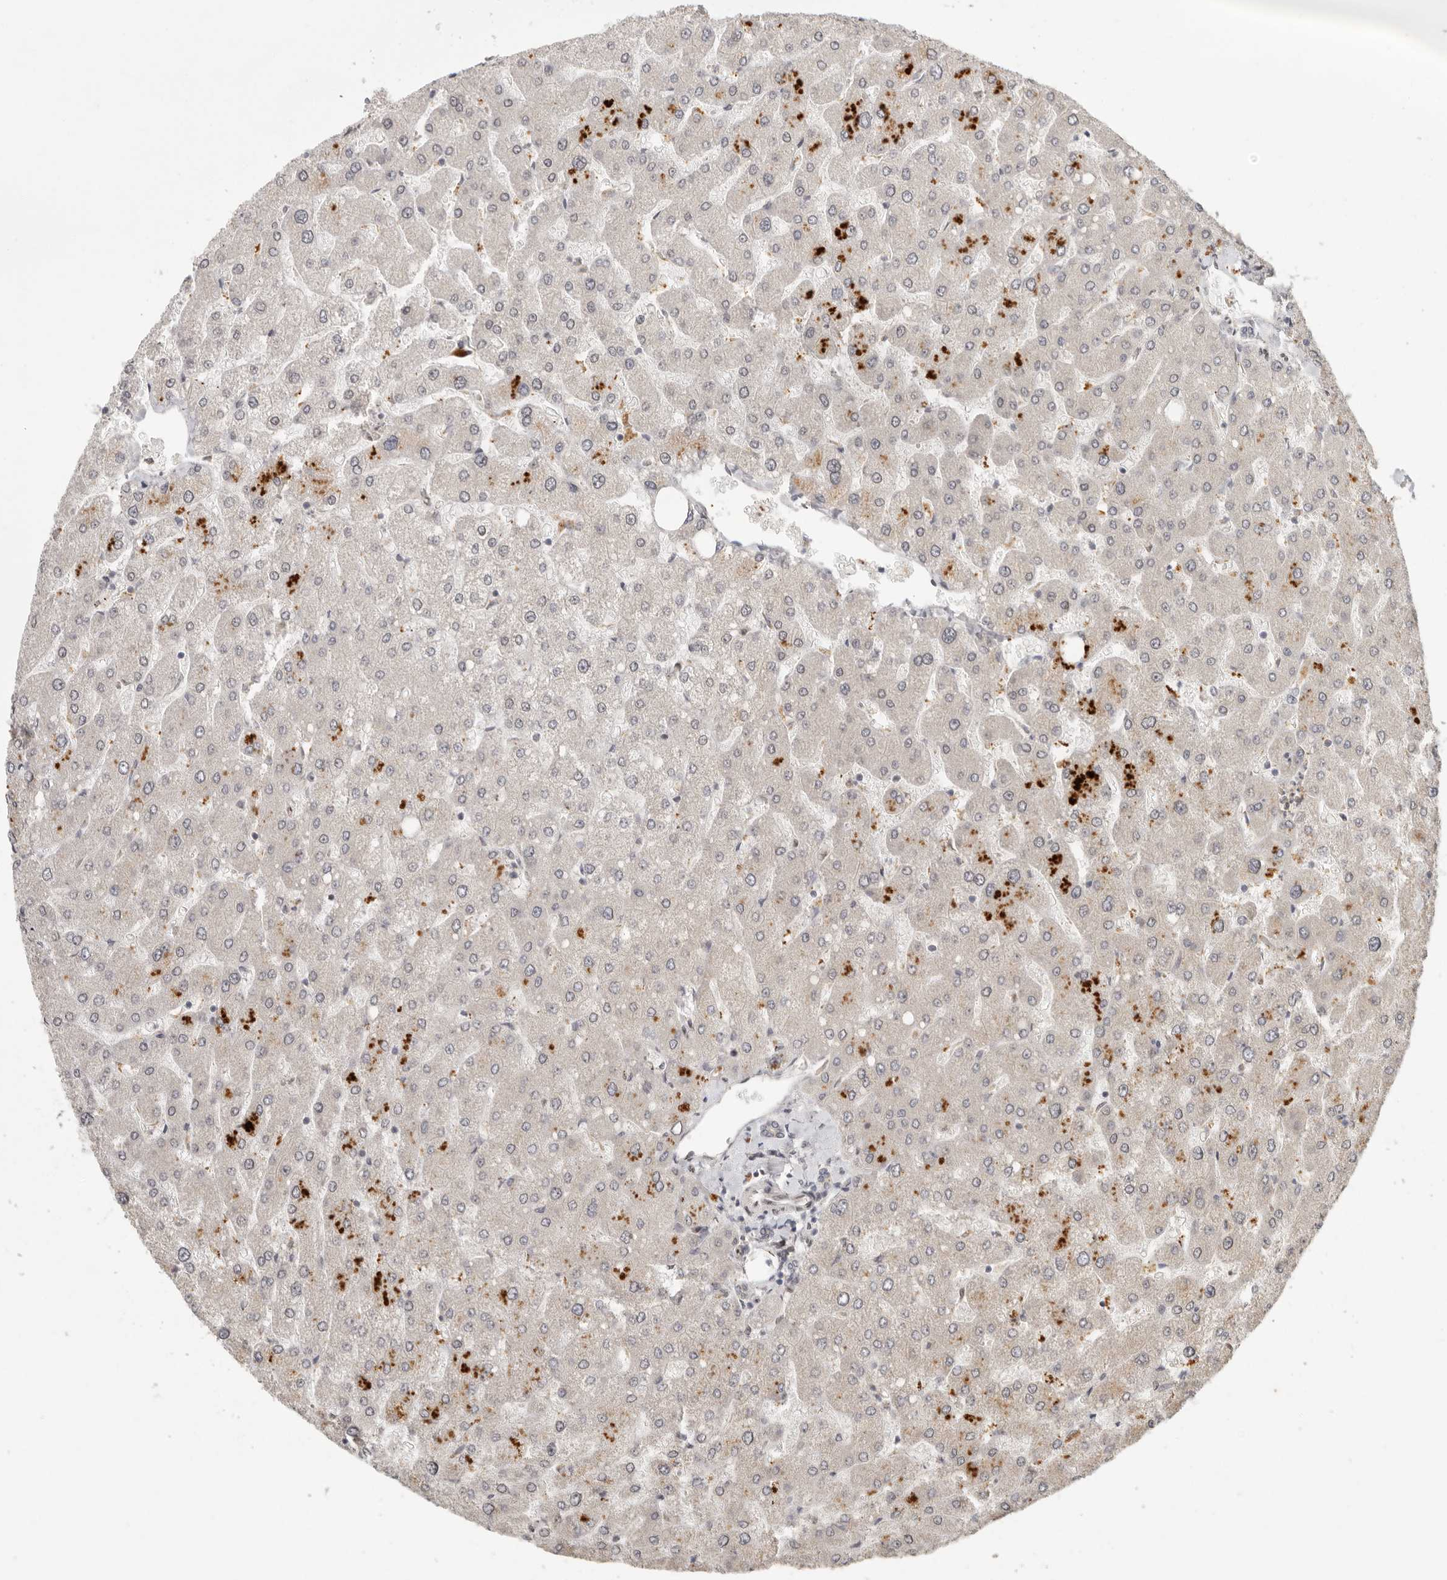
{"staining": {"intensity": "negative", "quantity": "none", "location": "none"}, "tissue": "liver", "cell_type": "Cholangiocytes", "image_type": "normal", "snomed": [{"axis": "morphology", "description": "Normal tissue, NOS"}, {"axis": "topography", "description": "Liver"}], "caption": "Cholangiocytes show no significant protein expression in benign liver. (DAB (3,3'-diaminobenzidine) immunohistochemistry (IHC) with hematoxylin counter stain).", "gene": "LRRC75A", "patient": {"sex": "male", "age": 55}}